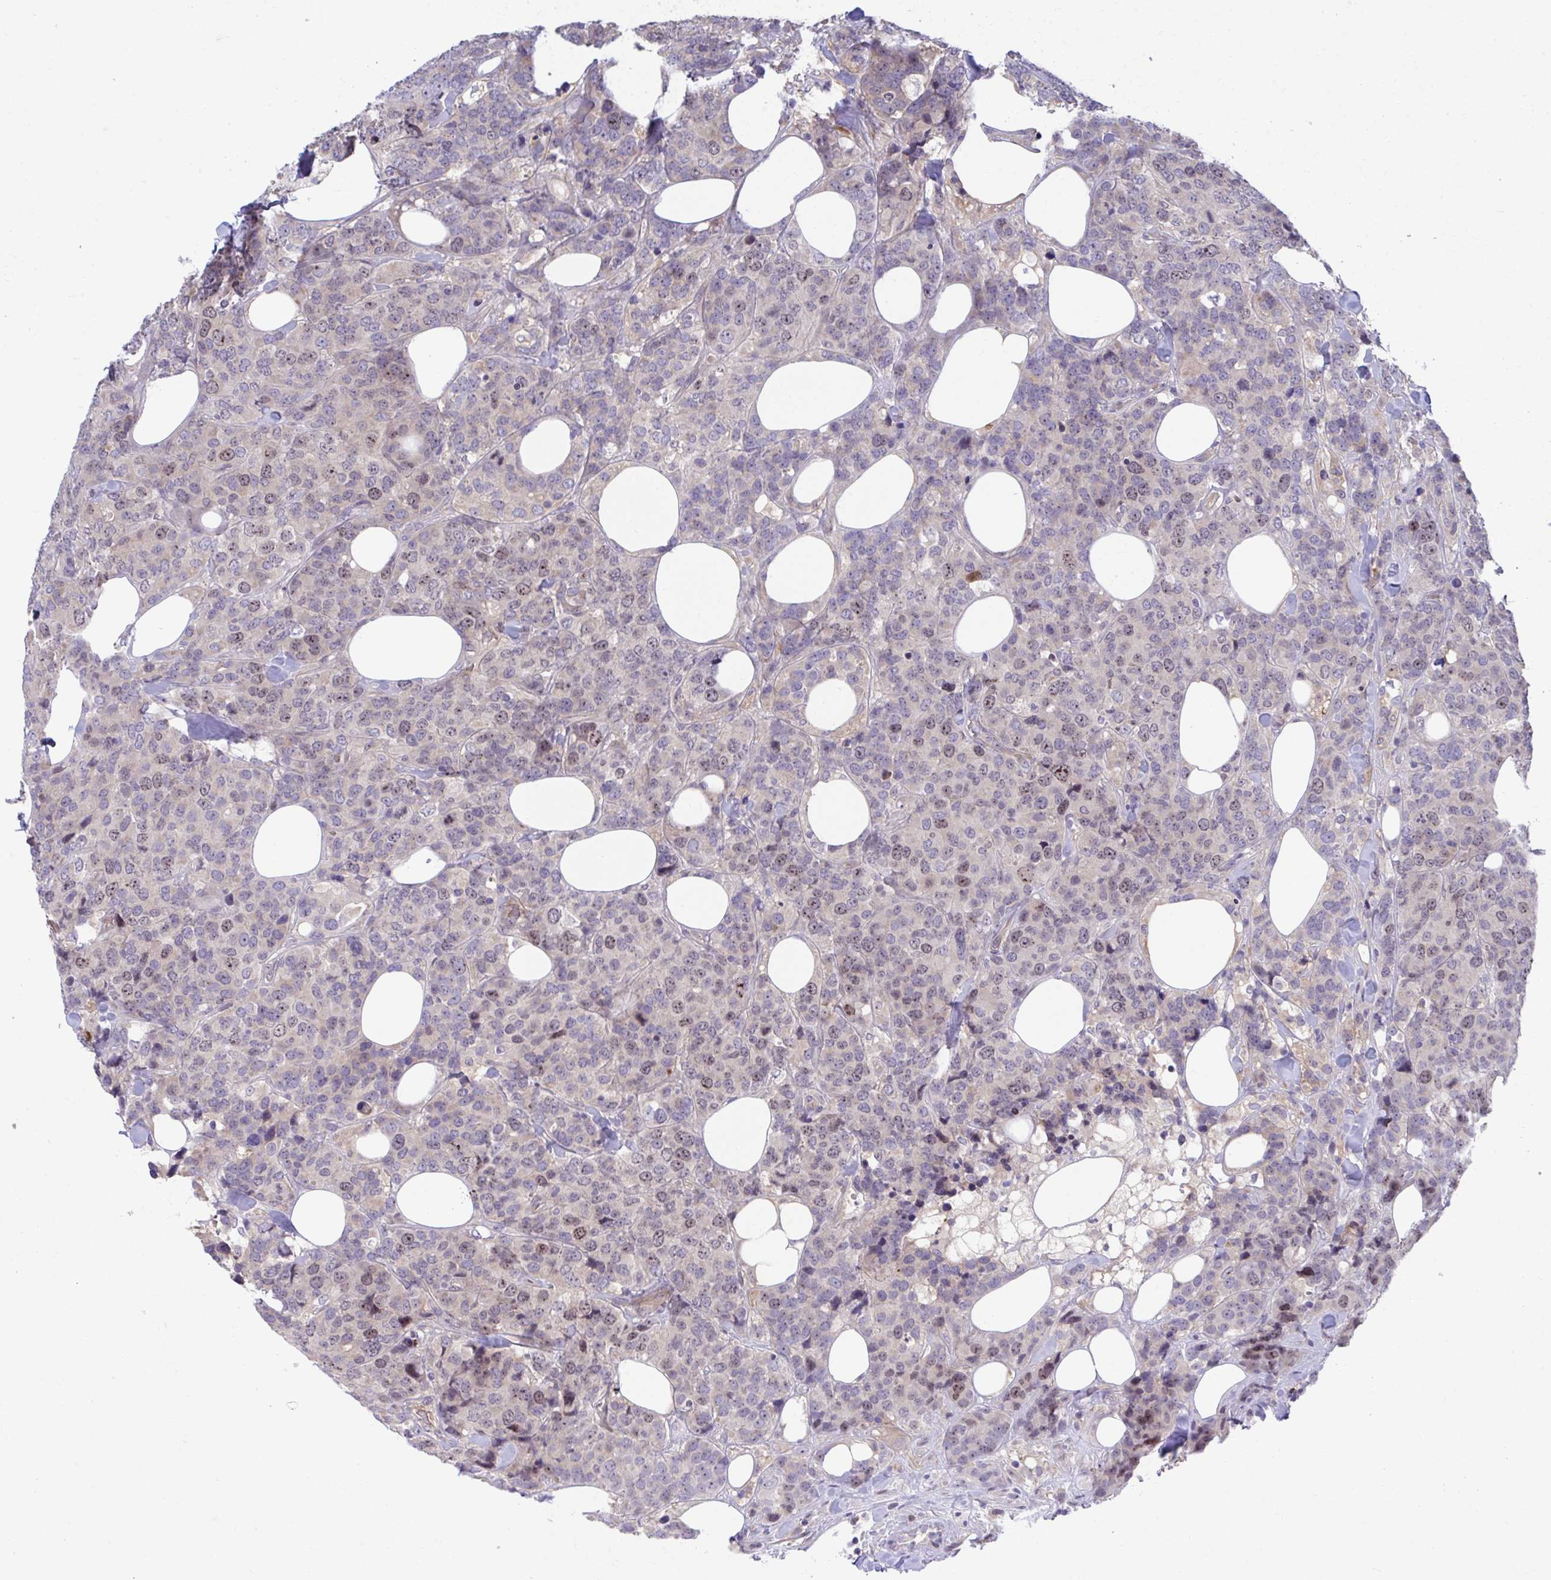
{"staining": {"intensity": "weak", "quantity": "25%-75%", "location": "nuclear"}, "tissue": "breast cancer", "cell_type": "Tumor cells", "image_type": "cancer", "snomed": [{"axis": "morphology", "description": "Lobular carcinoma"}, {"axis": "topography", "description": "Breast"}], "caption": "DAB (3,3'-diaminobenzidine) immunohistochemical staining of breast cancer (lobular carcinoma) exhibits weak nuclear protein positivity in approximately 25%-75% of tumor cells.", "gene": "CENPQ", "patient": {"sex": "female", "age": 59}}